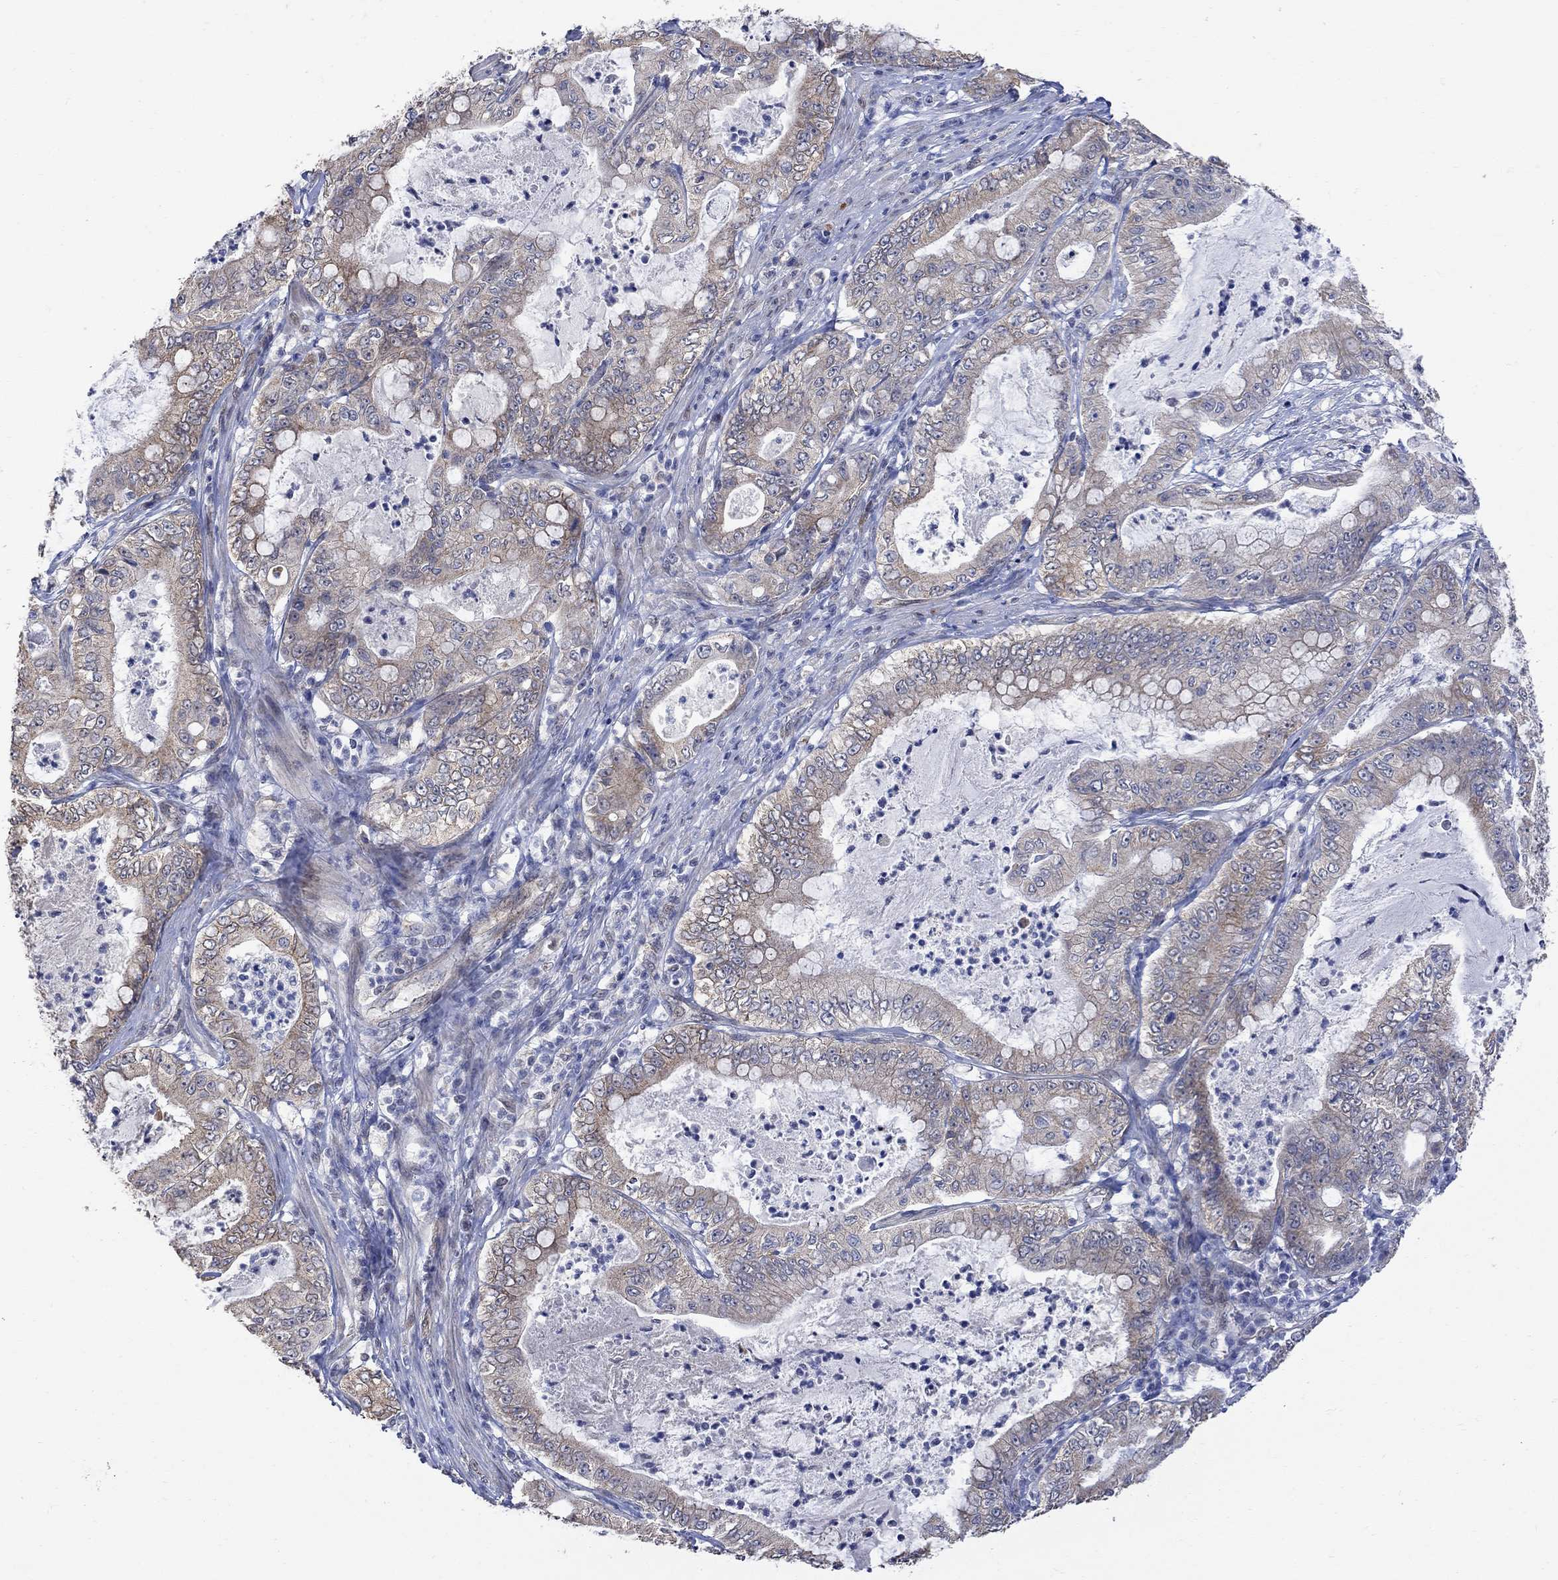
{"staining": {"intensity": "weak", "quantity": ">75%", "location": "cytoplasmic/membranous"}, "tissue": "pancreatic cancer", "cell_type": "Tumor cells", "image_type": "cancer", "snomed": [{"axis": "morphology", "description": "Adenocarcinoma, NOS"}, {"axis": "topography", "description": "Pancreas"}], "caption": "Immunohistochemical staining of human pancreatic cancer displays low levels of weak cytoplasmic/membranous positivity in about >75% of tumor cells.", "gene": "ANKRA2", "patient": {"sex": "male", "age": 71}}